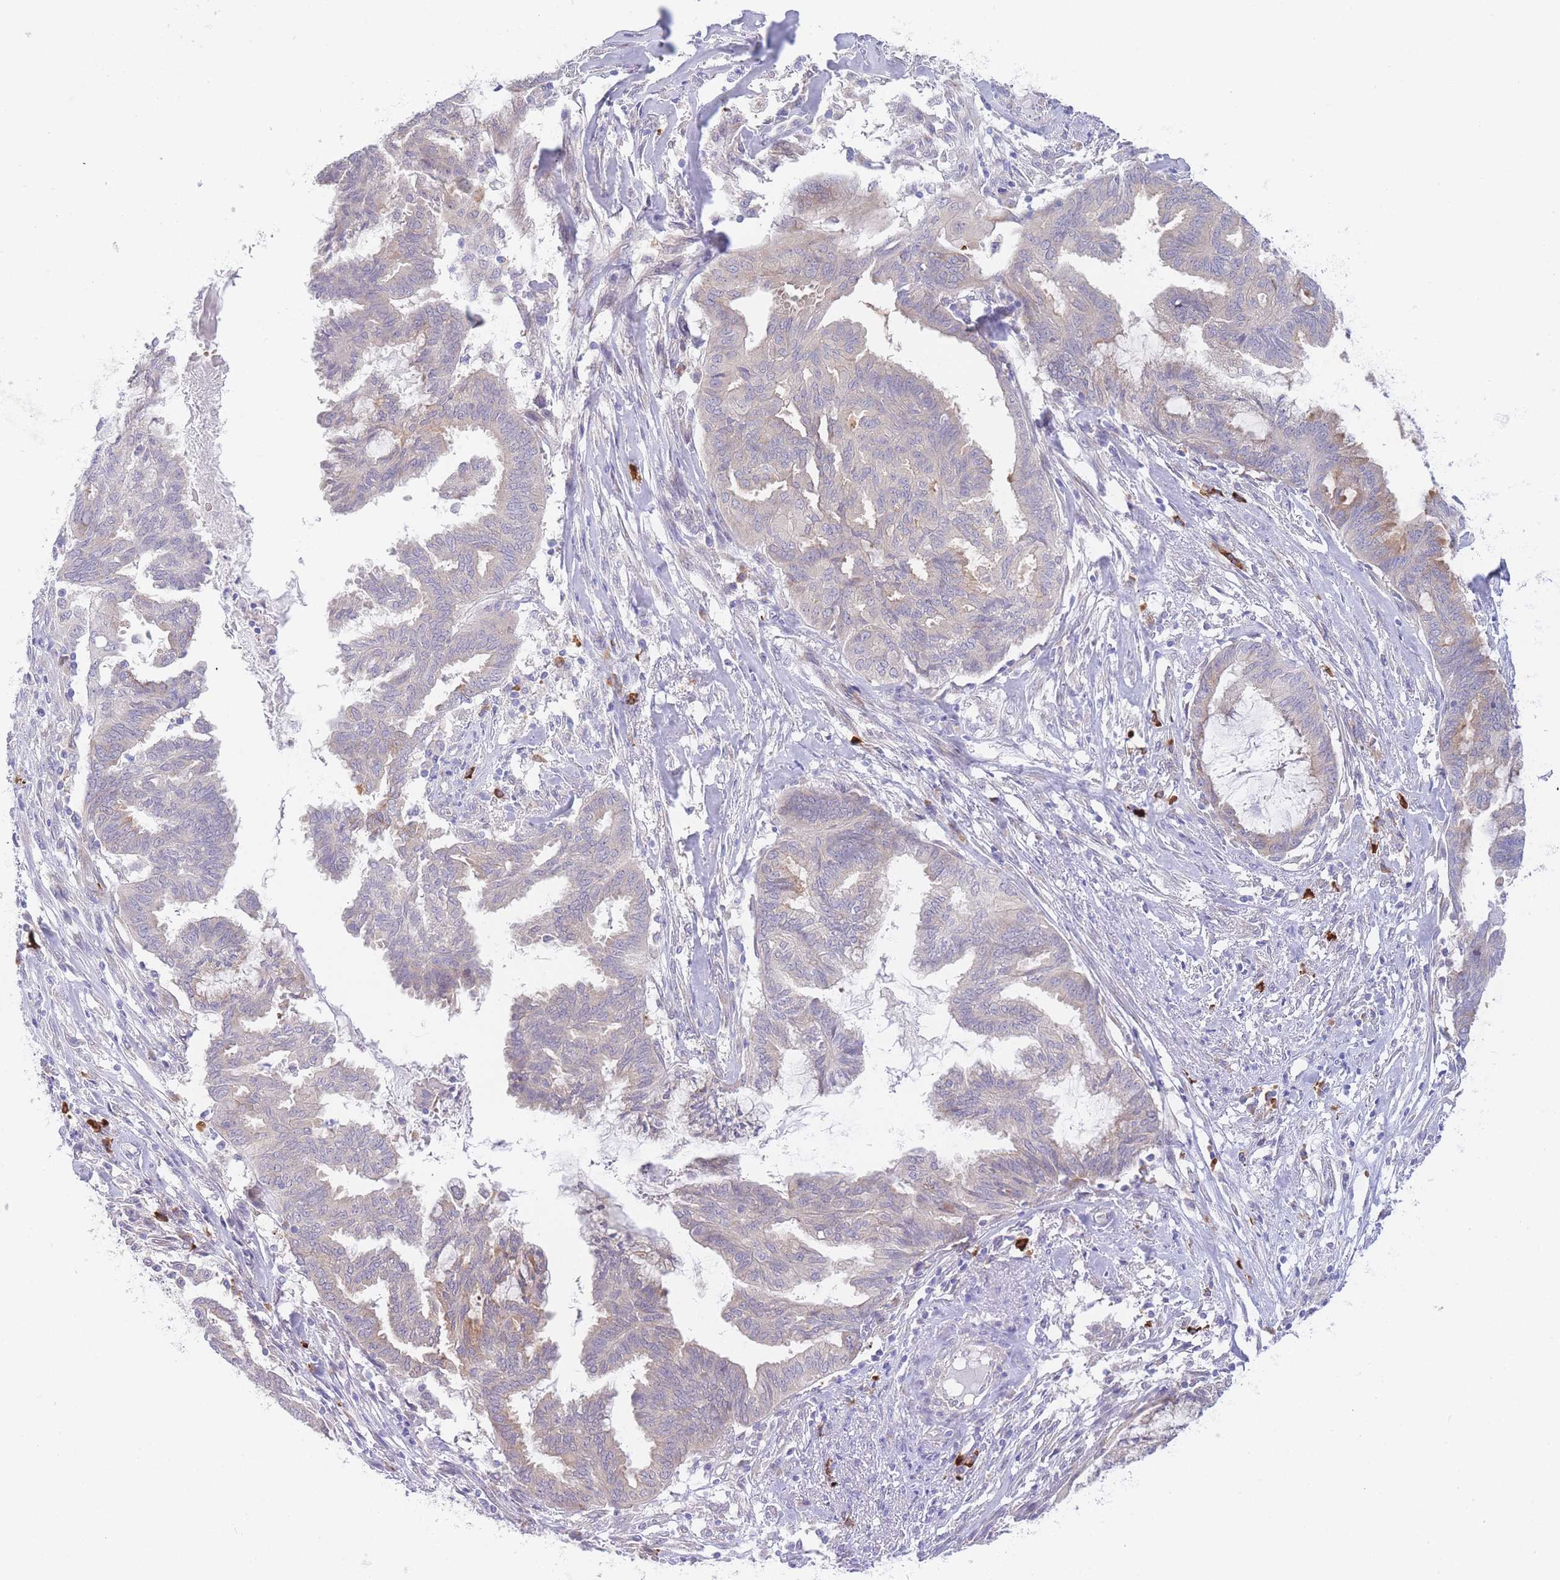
{"staining": {"intensity": "negative", "quantity": "none", "location": "none"}, "tissue": "endometrial cancer", "cell_type": "Tumor cells", "image_type": "cancer", "snomed": [{"axis": "morphology", "description": "Adenocarcinoma, NOS"}, {"axis": "topography", "description": "Endometrium"}], "caption": "The histopathology image reveals no significant expression in tumor cells of endometrial adenocarcinoma. The staining was performed using DAB to visualize the protein expression in brown, while the nuclei were stained in blue with hematoxylin (Magnification: 20x).", "gene": "ZNF510", "patient": {"sex": "female", "age": 86}}